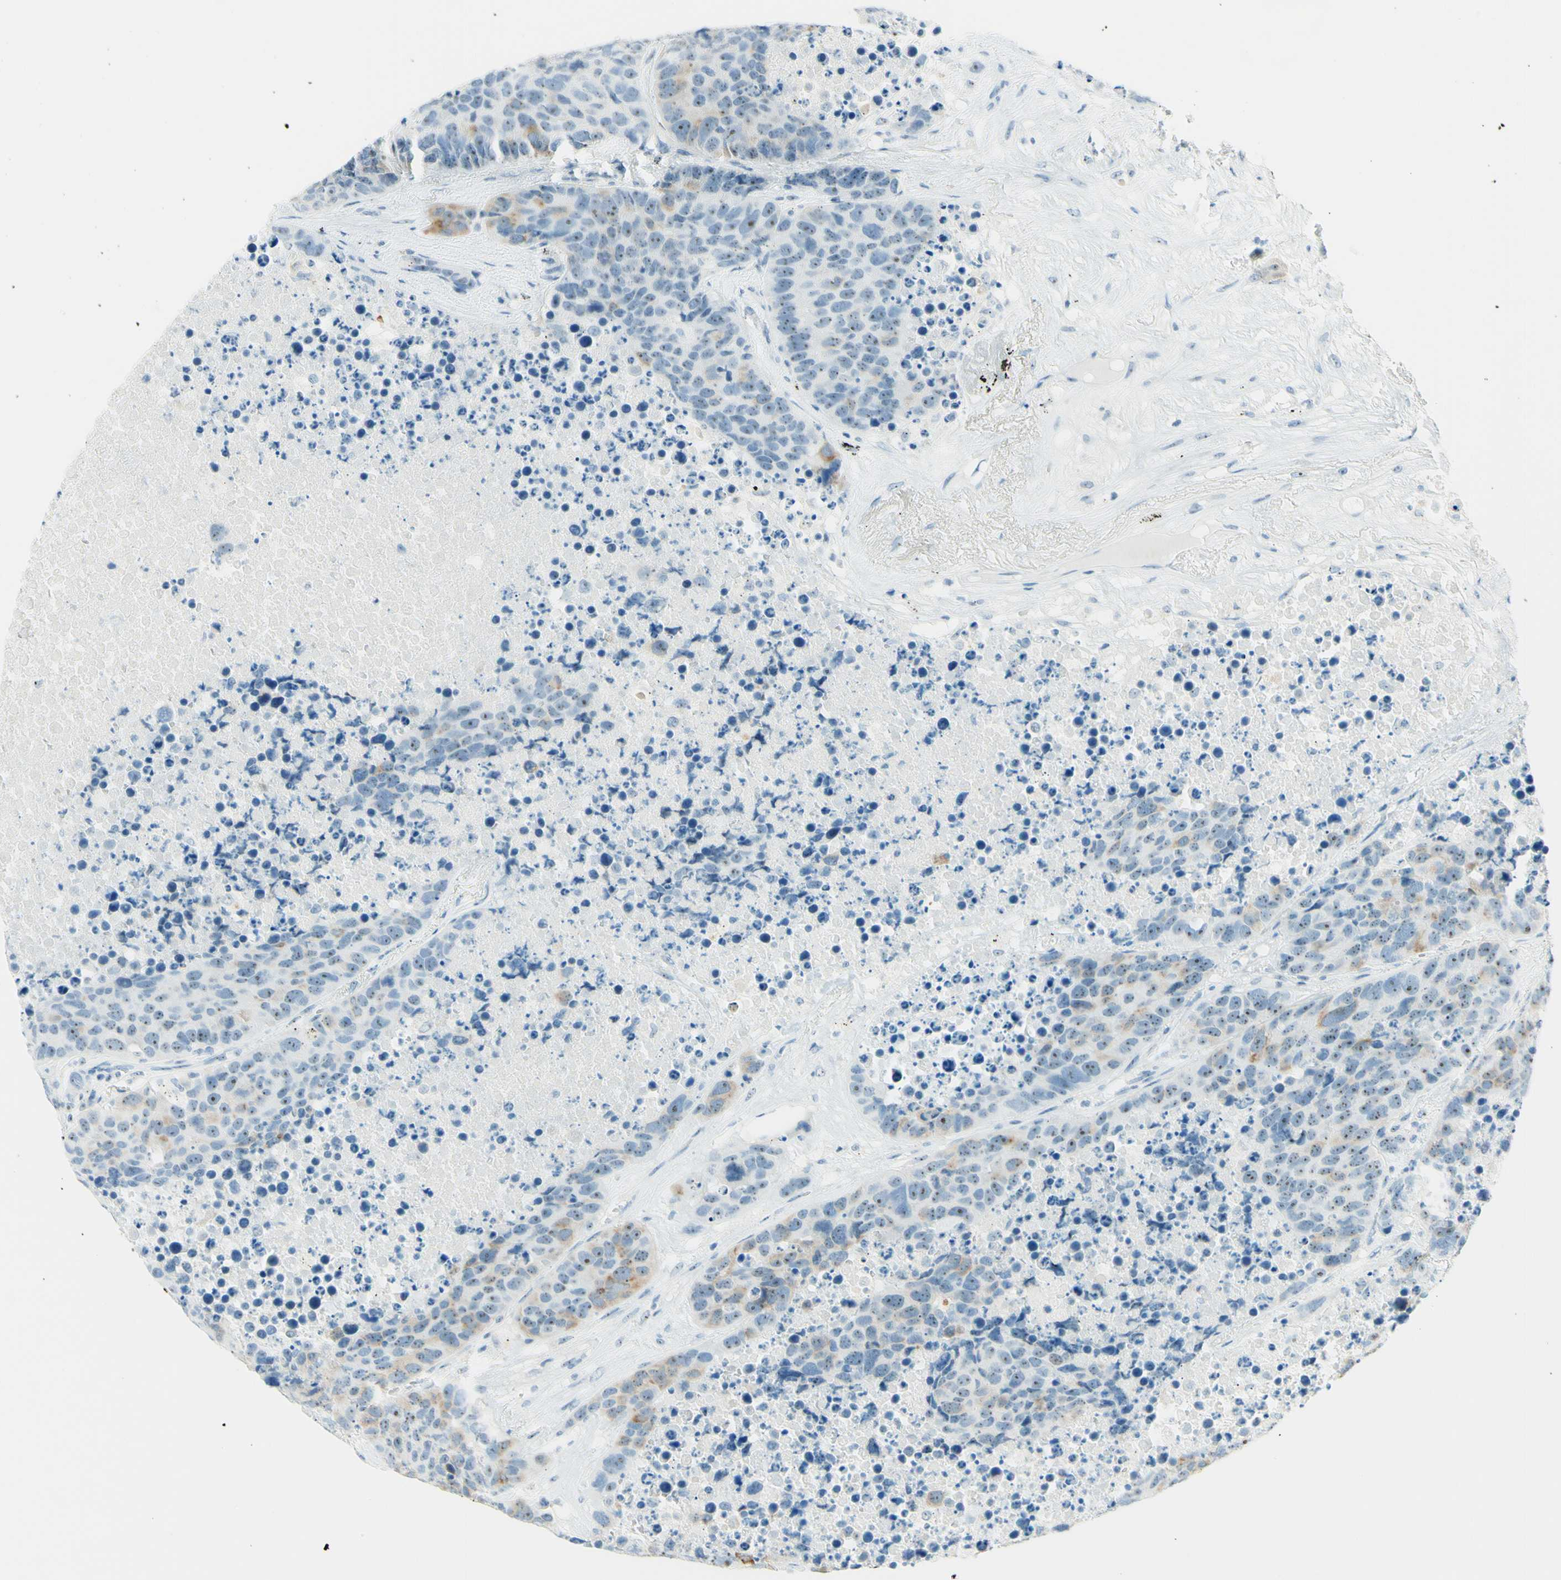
{"staining": {"intensity": "weak", "quantity": ">75%", "location": "nuclear"}, "tissue": "carcinoid", "cell_type": "Tumor cells", "image_type": "cancer", "snomed": [{"axis": "morphology", "description": "Carcinoid, malignant, NOS"}, {"axis": "topography", "description": "Lung"}], "caption": "Protein expression analysis of malignant carcinoid exhibits weak nuclear expression in about >75% of tumor cells.", "gene": "FMR1NB", "patient": {"sex": "male", "age": 60}}